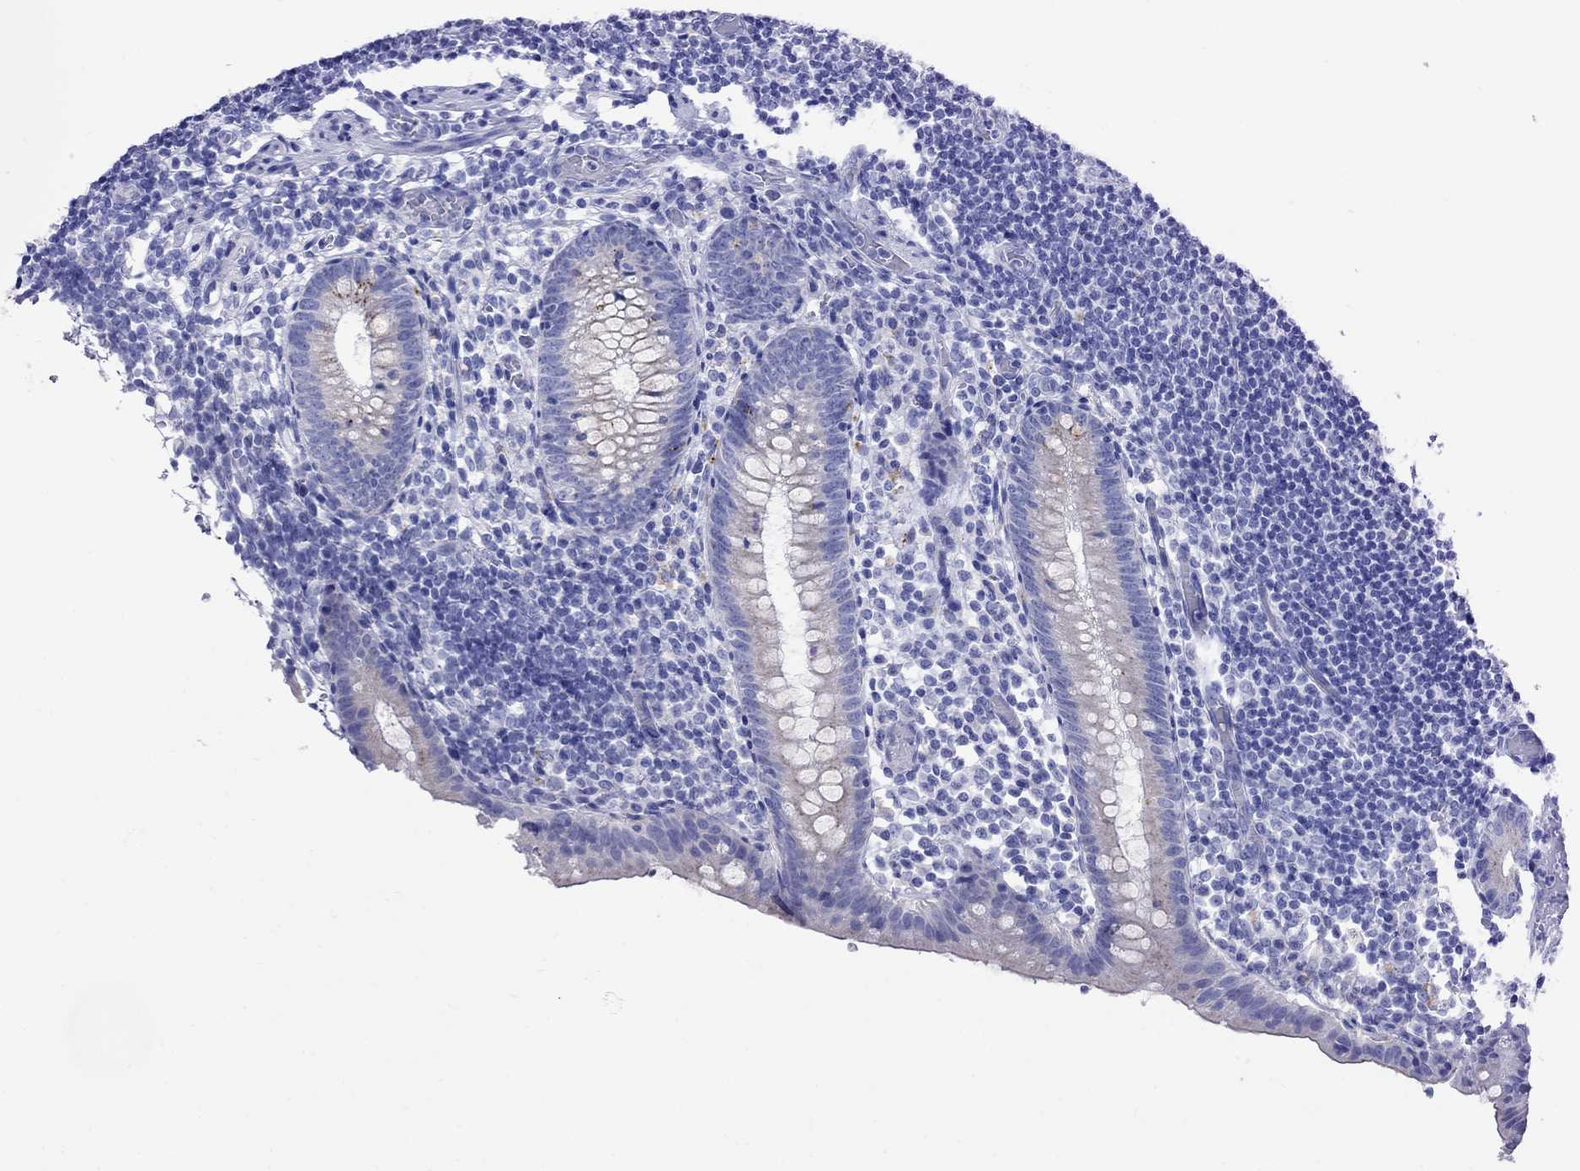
{"staining": {"intensity": "negative", "quantity": "none", "location": "none"}, "tissue": "appendix", "cell_type": "Glandular cells", "image_type": "normal", "snomed": [{"axis": "morphology", "description": "Normal tissue, NOS"}, {"axis": "topography", "description": "Appendix"}], "caption": "The histopathology image shows no significant positivity in glandular cells of appendix.", "gene": "CLPSL2", "patient": {"sex": "female", "age": 40}}